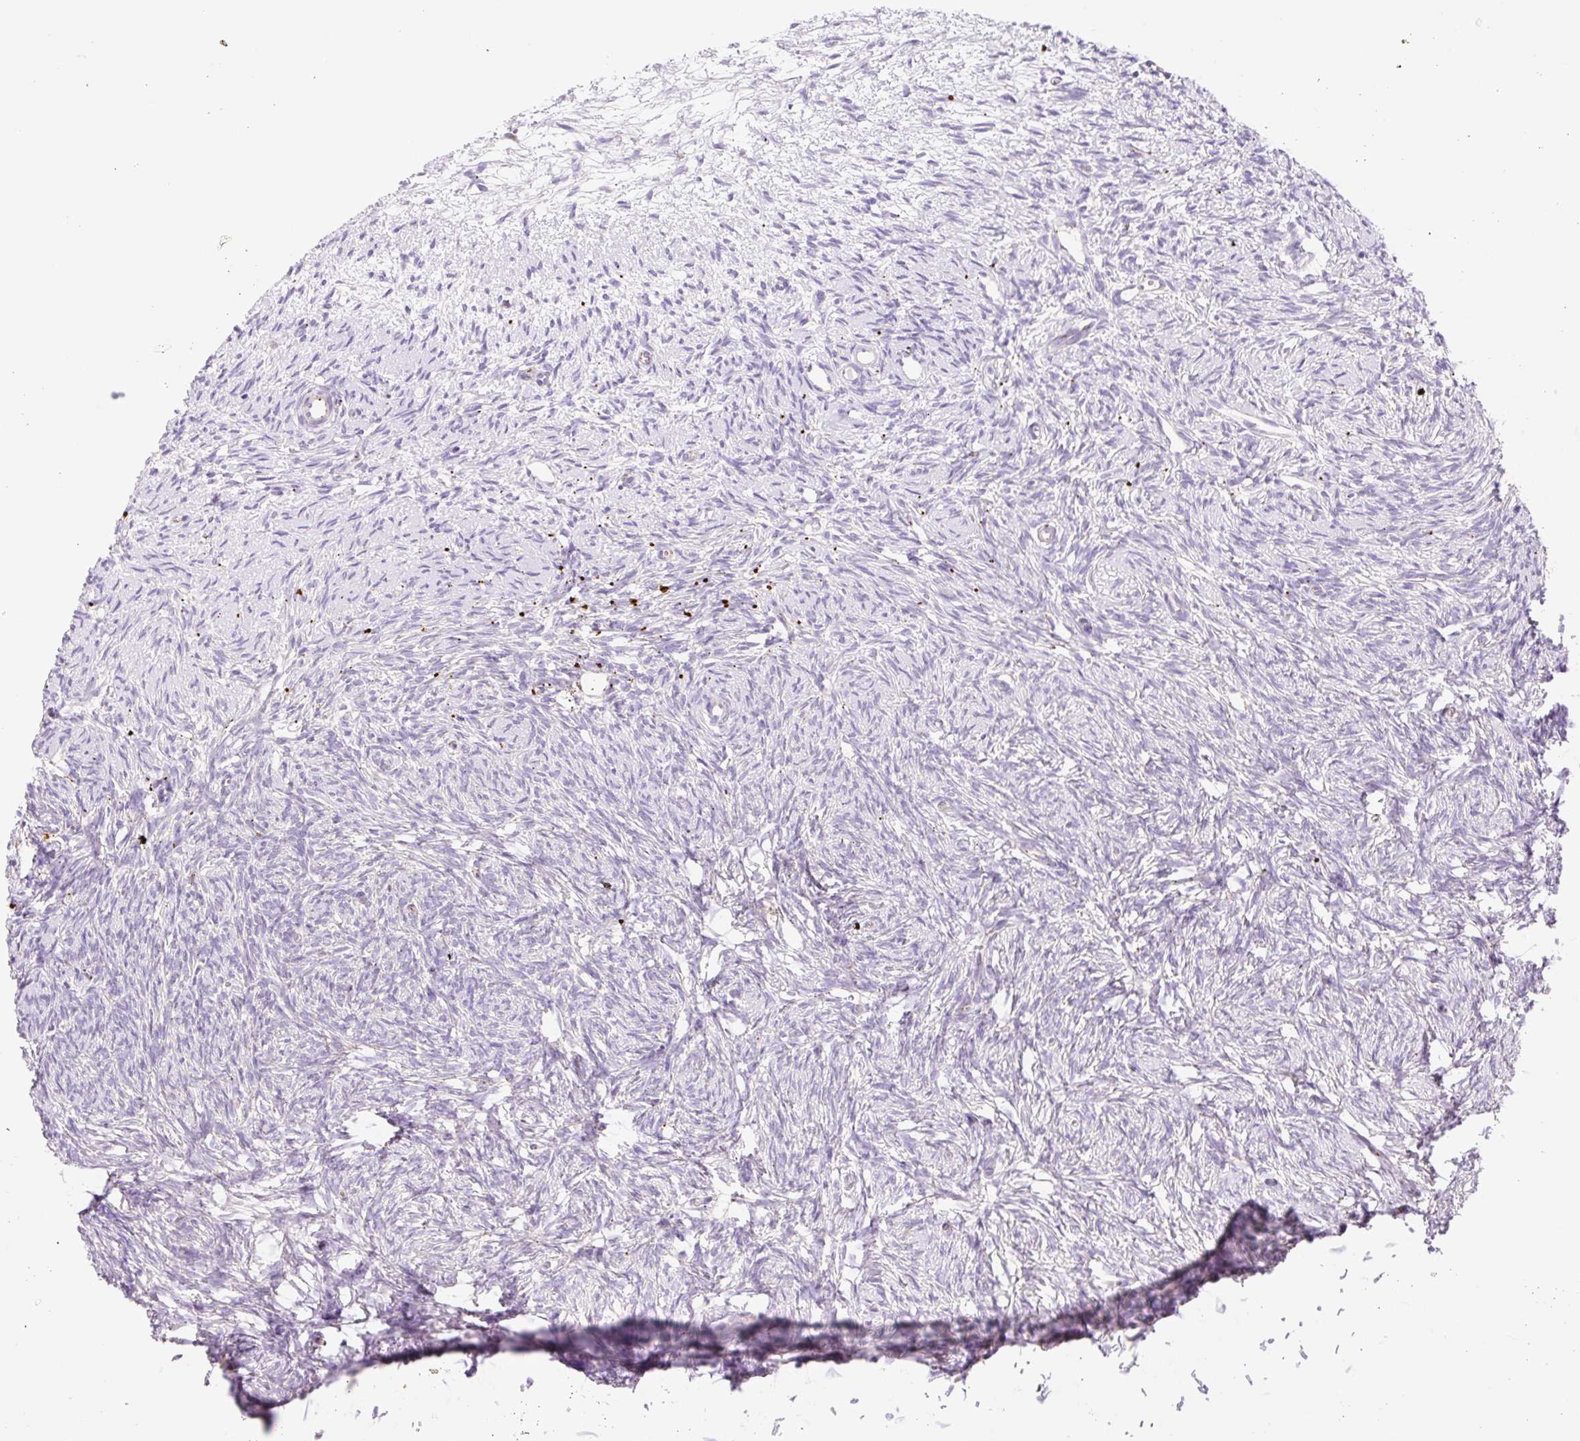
{"staining": {"intensity": "negative", "quantity": "none", "location": "none"}, "tissue": "ovary", "cell_type": "Ovarian stroma cells", "image_type": "normal", "snomed": [{"axis": "morphology", "description": "Normal tissue, NOS"}, {"axis": "topography", "description": "Ovary"}], "caption": "Normal ovary was stained to show a protein in brown. There is no significant positivity in ovarian stroma cells. Nuclei are stained in blue.", "gene": "CLEC3A", "patient": {"sex": "female", "age": 51}}